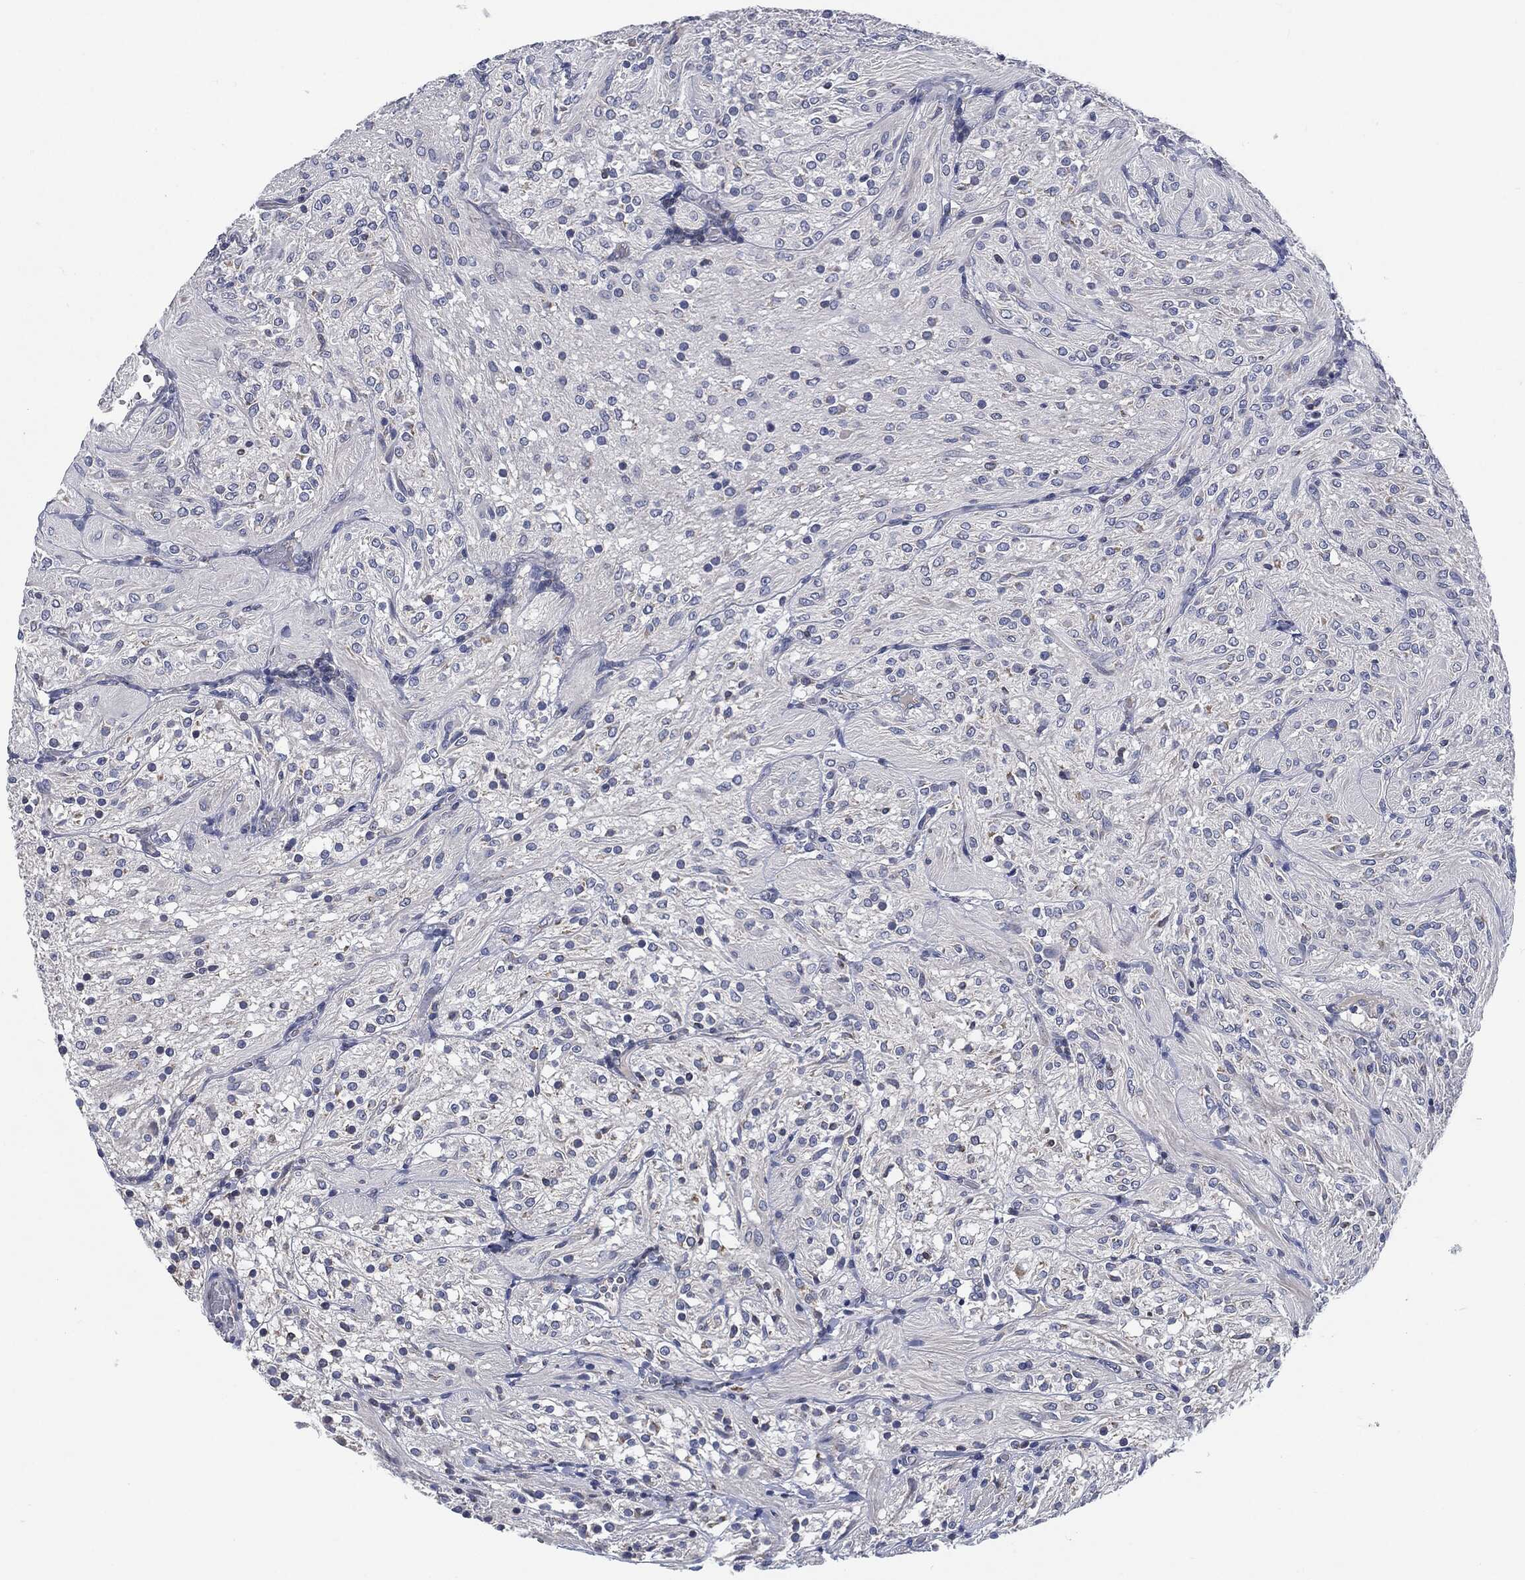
{"staining": {"intensity": "negative", "quantity": "none", "location": "none"}, "tissue": "glioma", "cell_type": "Tumor cells", "image_type": "cancer", "snomed": [{"axis": "morphology", "description": "Glioma, malignant, Low grade"}, {"axis": "topography", "description": "Brain"}], "caption": "Immunohistochemistry (IHC) micrograph of neoplastic tissue: human glioma stained with DAB (3,3'-diaminobenzidine) reveals no significant protein staining in tumor cells.", "gene": "SIGLEC9", "patient": {"sex": "male", "age": 3}}